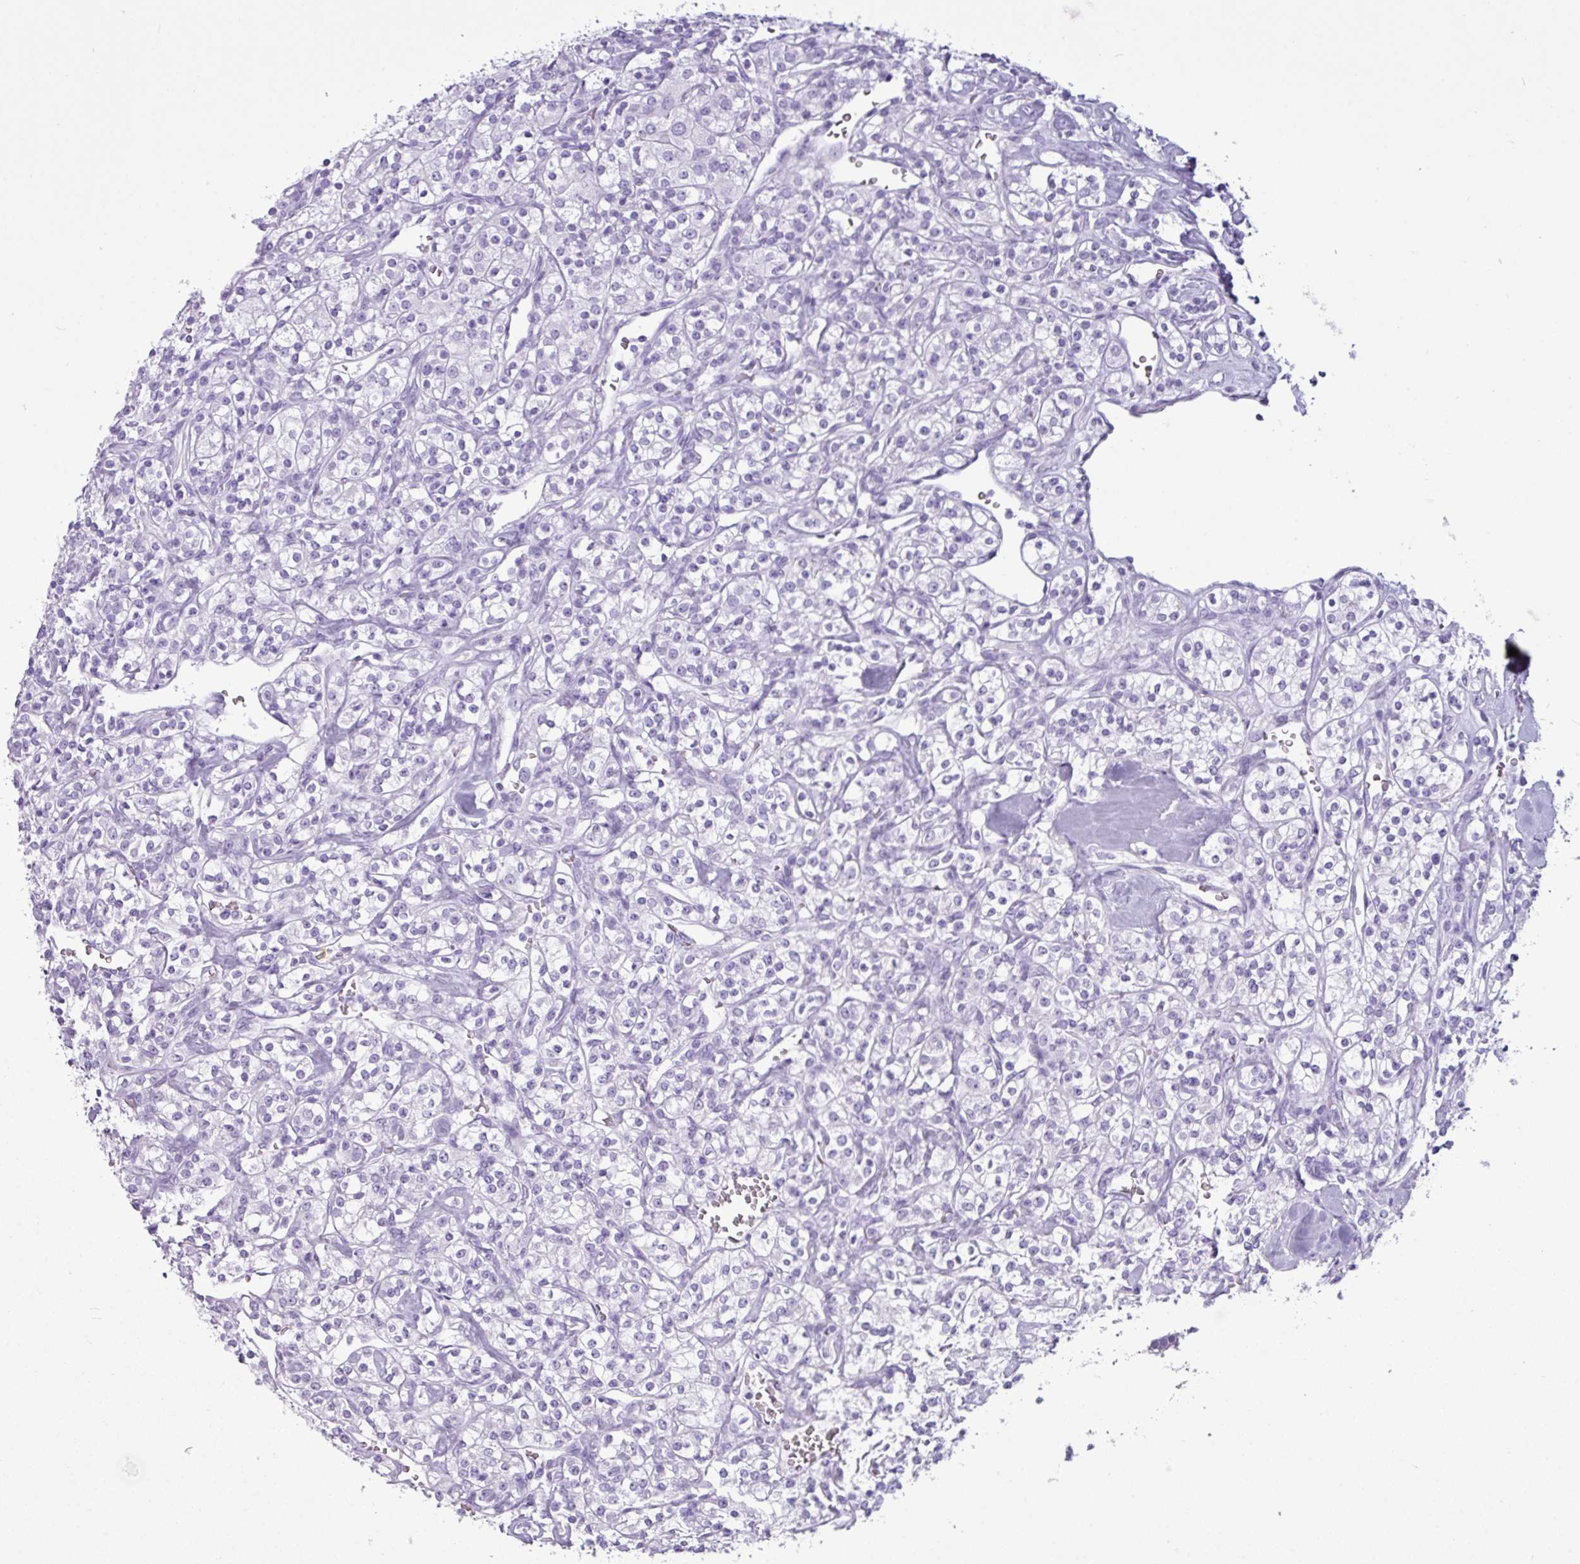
{"staining": {"intensity": "negative", "quantity": "none", "location": "none"}, "tissue": "renal cancer", "cell_type": "Tumor cells", "image_type": "cancer", "snomed": [{"axis": "morphology", "description": "Adenocarcinoma, NOS"}, {"axis": "topography", "description": "Kidney"}], "caption": "Histopathology image shows no significant protein staining in tumor cells of adenocarcinoma (renal). (Brightfield microscopy of DAB (3,3'-diaminobenzidine) immunohistochemistry at high magnification).", "gene": "AMY1B", "patient": {"sex": "male", "age": 77}}